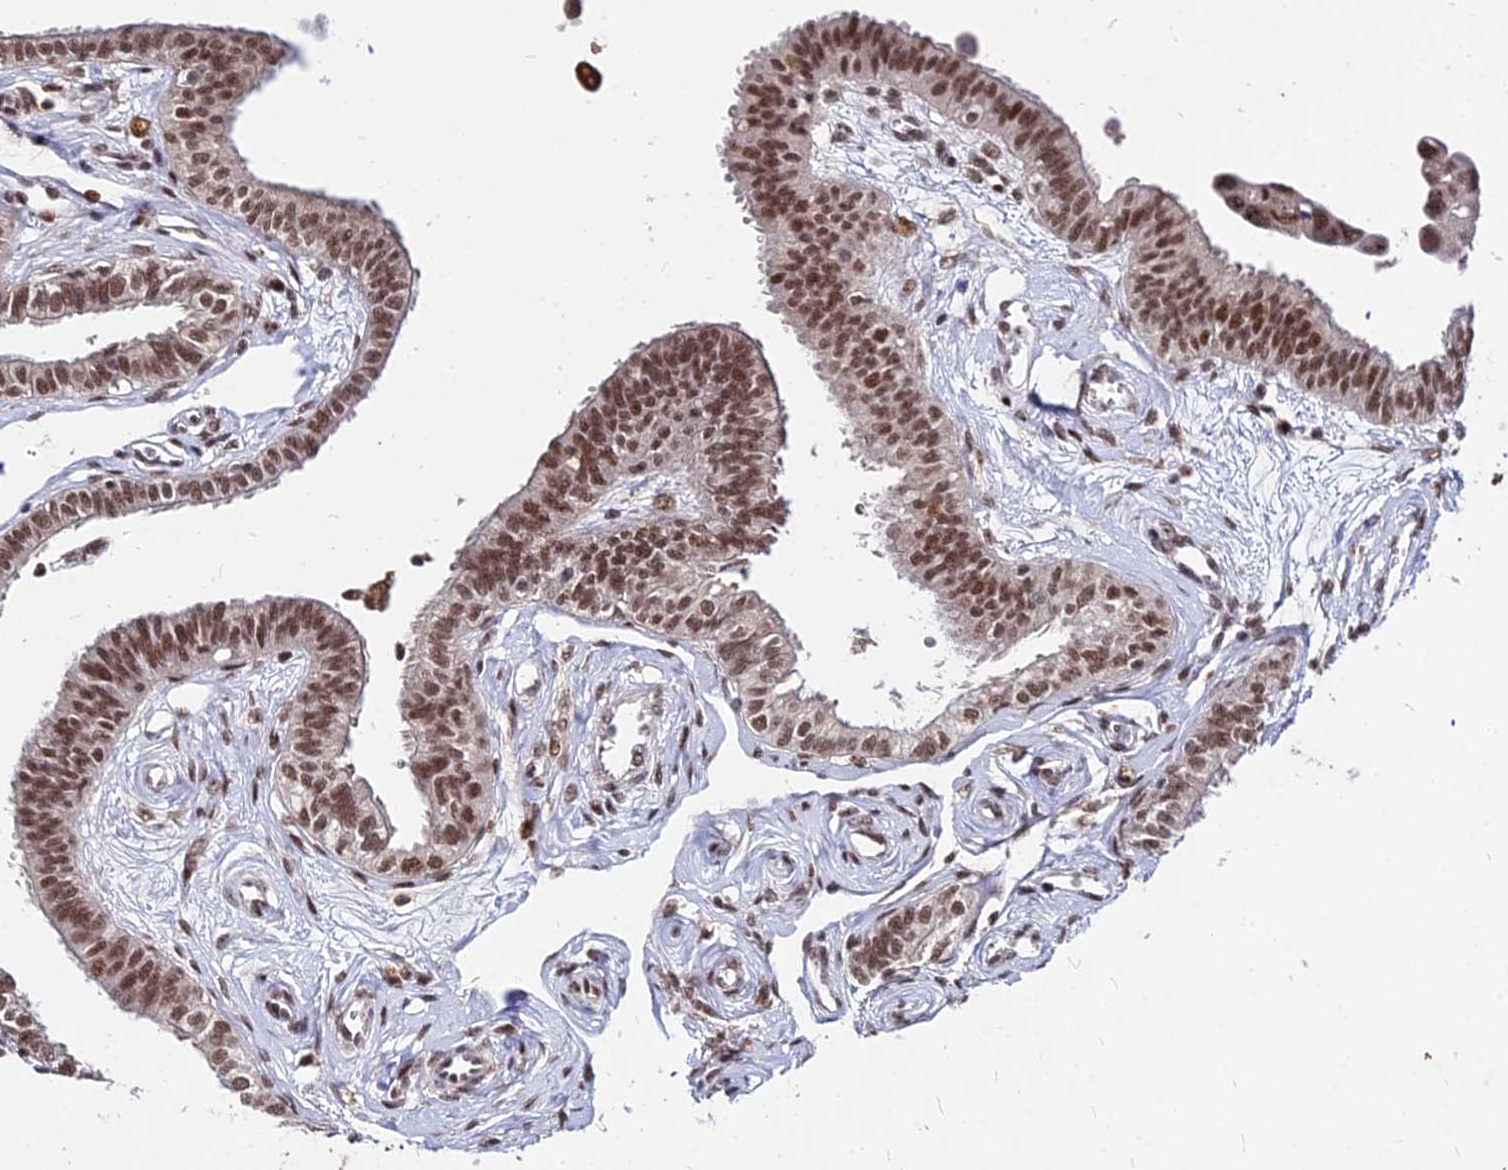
{"staining": {"intensity": "strong", "quantity": ">75%", "location": "nuclear"}, "tissue": "fallopian tube", "cell_type": "Glandular cells", "image_type": "normal", "snomed": [{"axis": "morphology", "description": "Normal tissue, NOS"}, {"axis": "morphology", "description": "Carcinoma, NOS"}, {"axis": "topography", "description": "Fallopian tube"}, {"axis": "topography", "description": "Ovary"}], "caption": "IHC histopathology image of normal fallopian tube: fallopian tube stained using immunohistochemistry displays high levels of strong protein expression localized specifically in the nuclear of glandular cells, appearing as a nuclear brown color.", "gene": "ZBED4", "patient": {"sex": "female", "age": 59}}